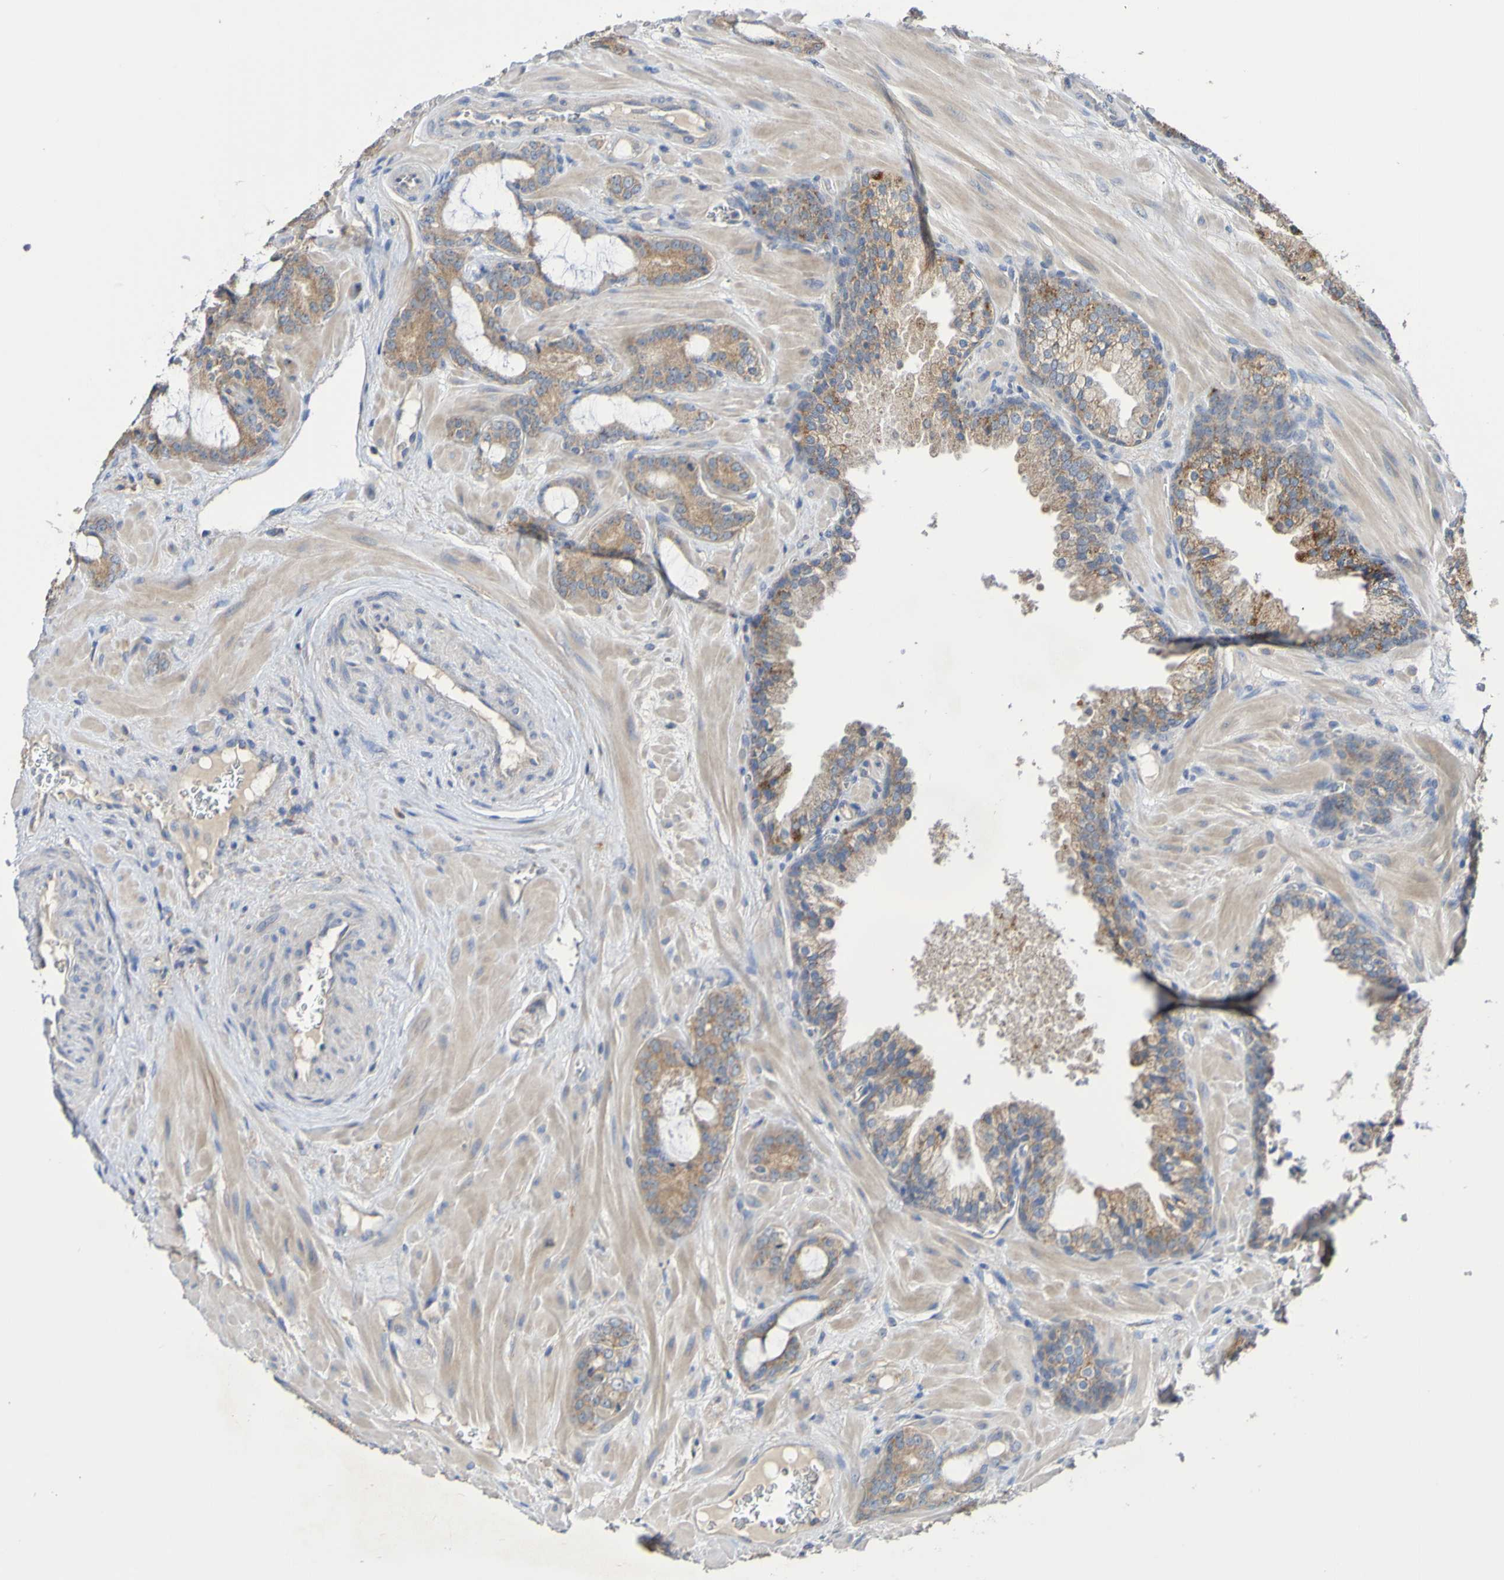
{"staining": {"intensity": "moderate", "quantity": ">75%", "location": "cytoplasmic/membranous"}, "tissue": "prostate cancer", "cell_type": "Tumor cells", "image_type": "cancer", "snomed": [{"axis": "morphology", "description": "Adenocarcinoma, Low grade"}, {"axis": "topography", "description": "Prostate"}], "caption": "This micrograph displays low-grade adenocarcinoma (prostate) stained with IHC to label a protein in brown. The cytoplasmic/membranous of tumor cells show moderate positivity for the protein. Nuclei are counter-stained blue.", "gene": "PHYH", "patient": {"sex": "male", "age": 63}}